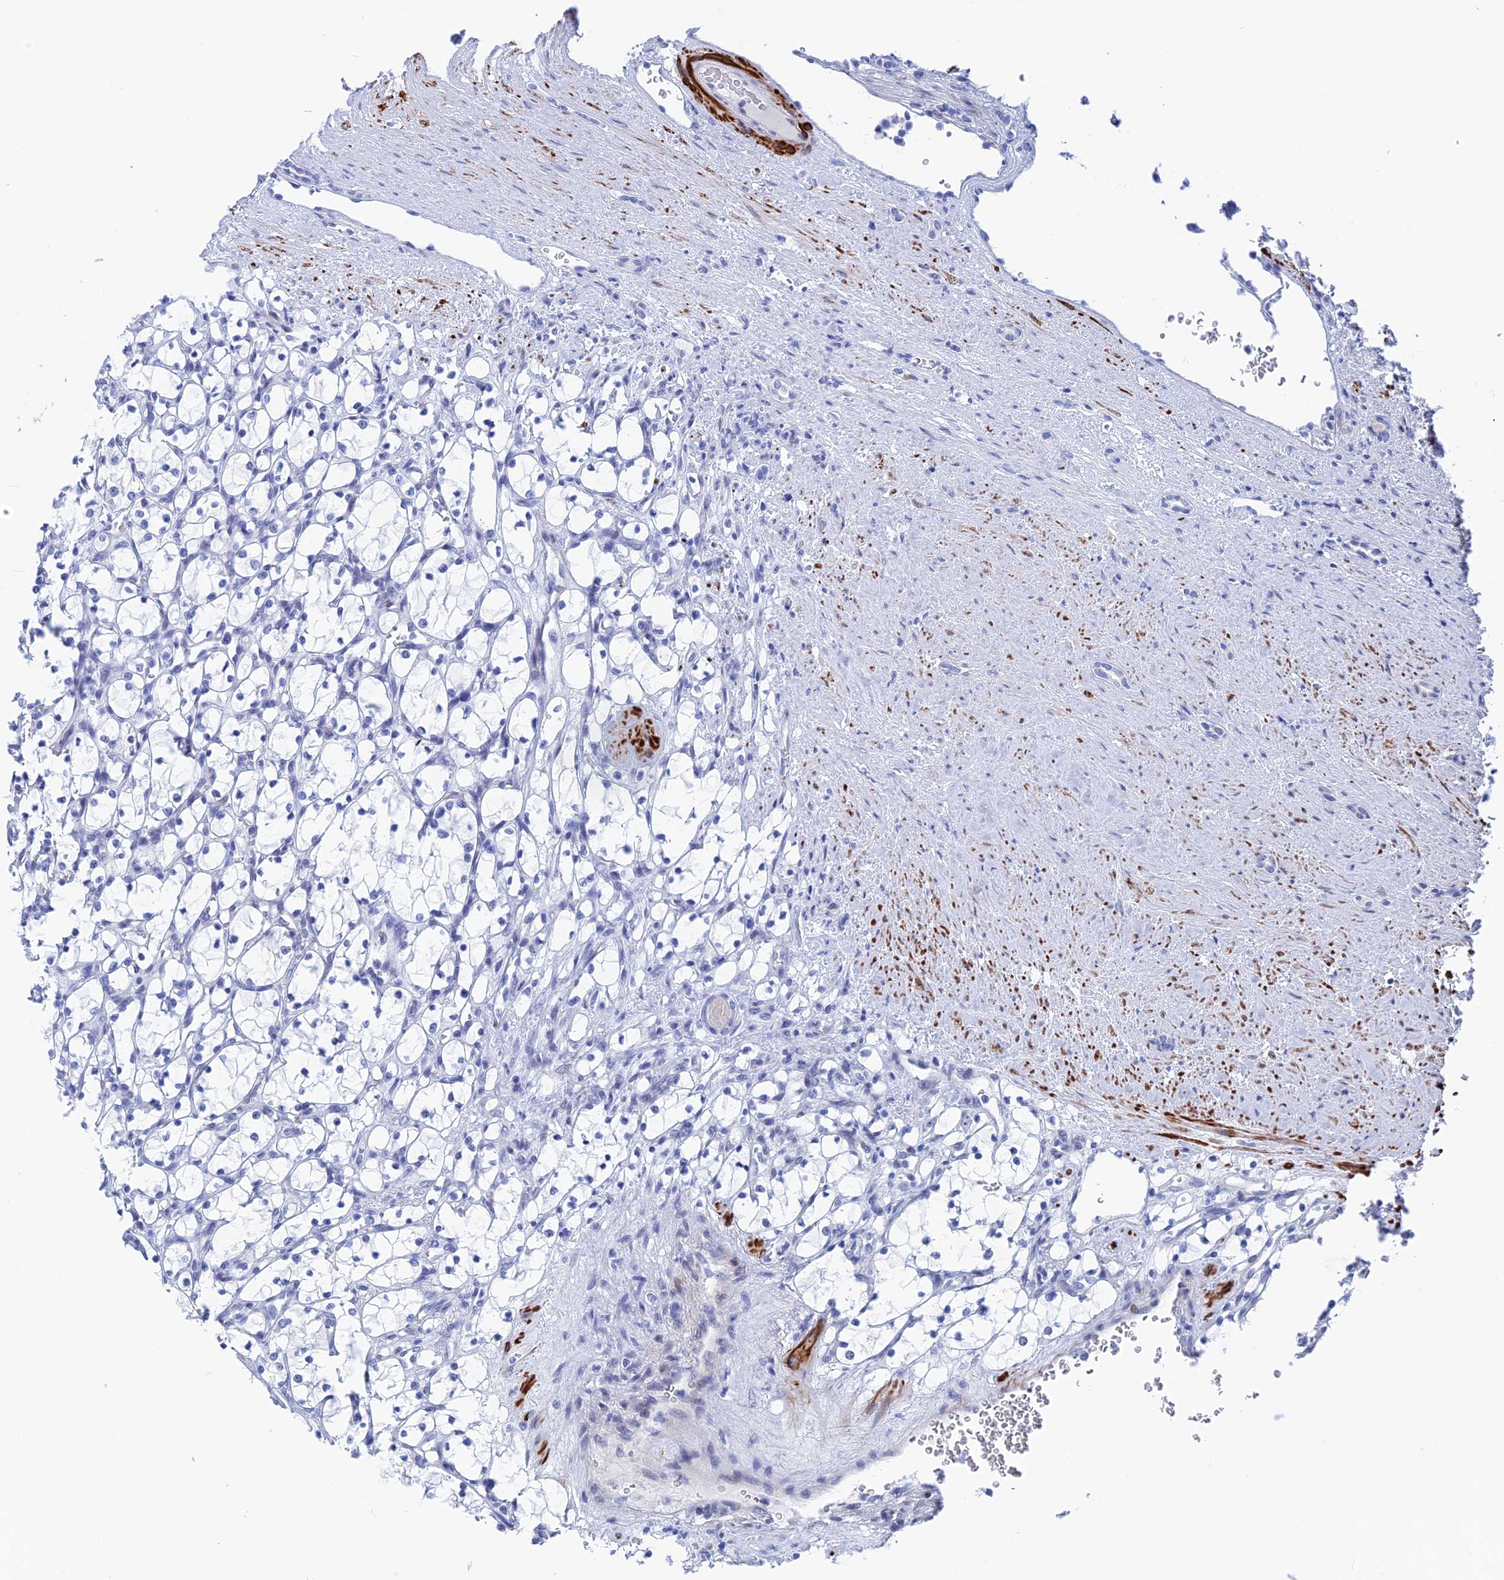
{"staining": {"intensity": "negative", "quantity": "none", "location": "none"}, "tissue": "renal cancer", "cell_type": "Tumor cells", "image_type": "cancer", "snomed": [{"axis": "morphology", "description": "Adenocarcinoma, NOS"}, {"axis": "topography", "description": "Kidney"}], "caption": "An image of renal cancer stained for a protein demonstrates no brown staining in tumor cells.", "gene": "WDR83", "patient": {"sex": "female", "age": 69}}